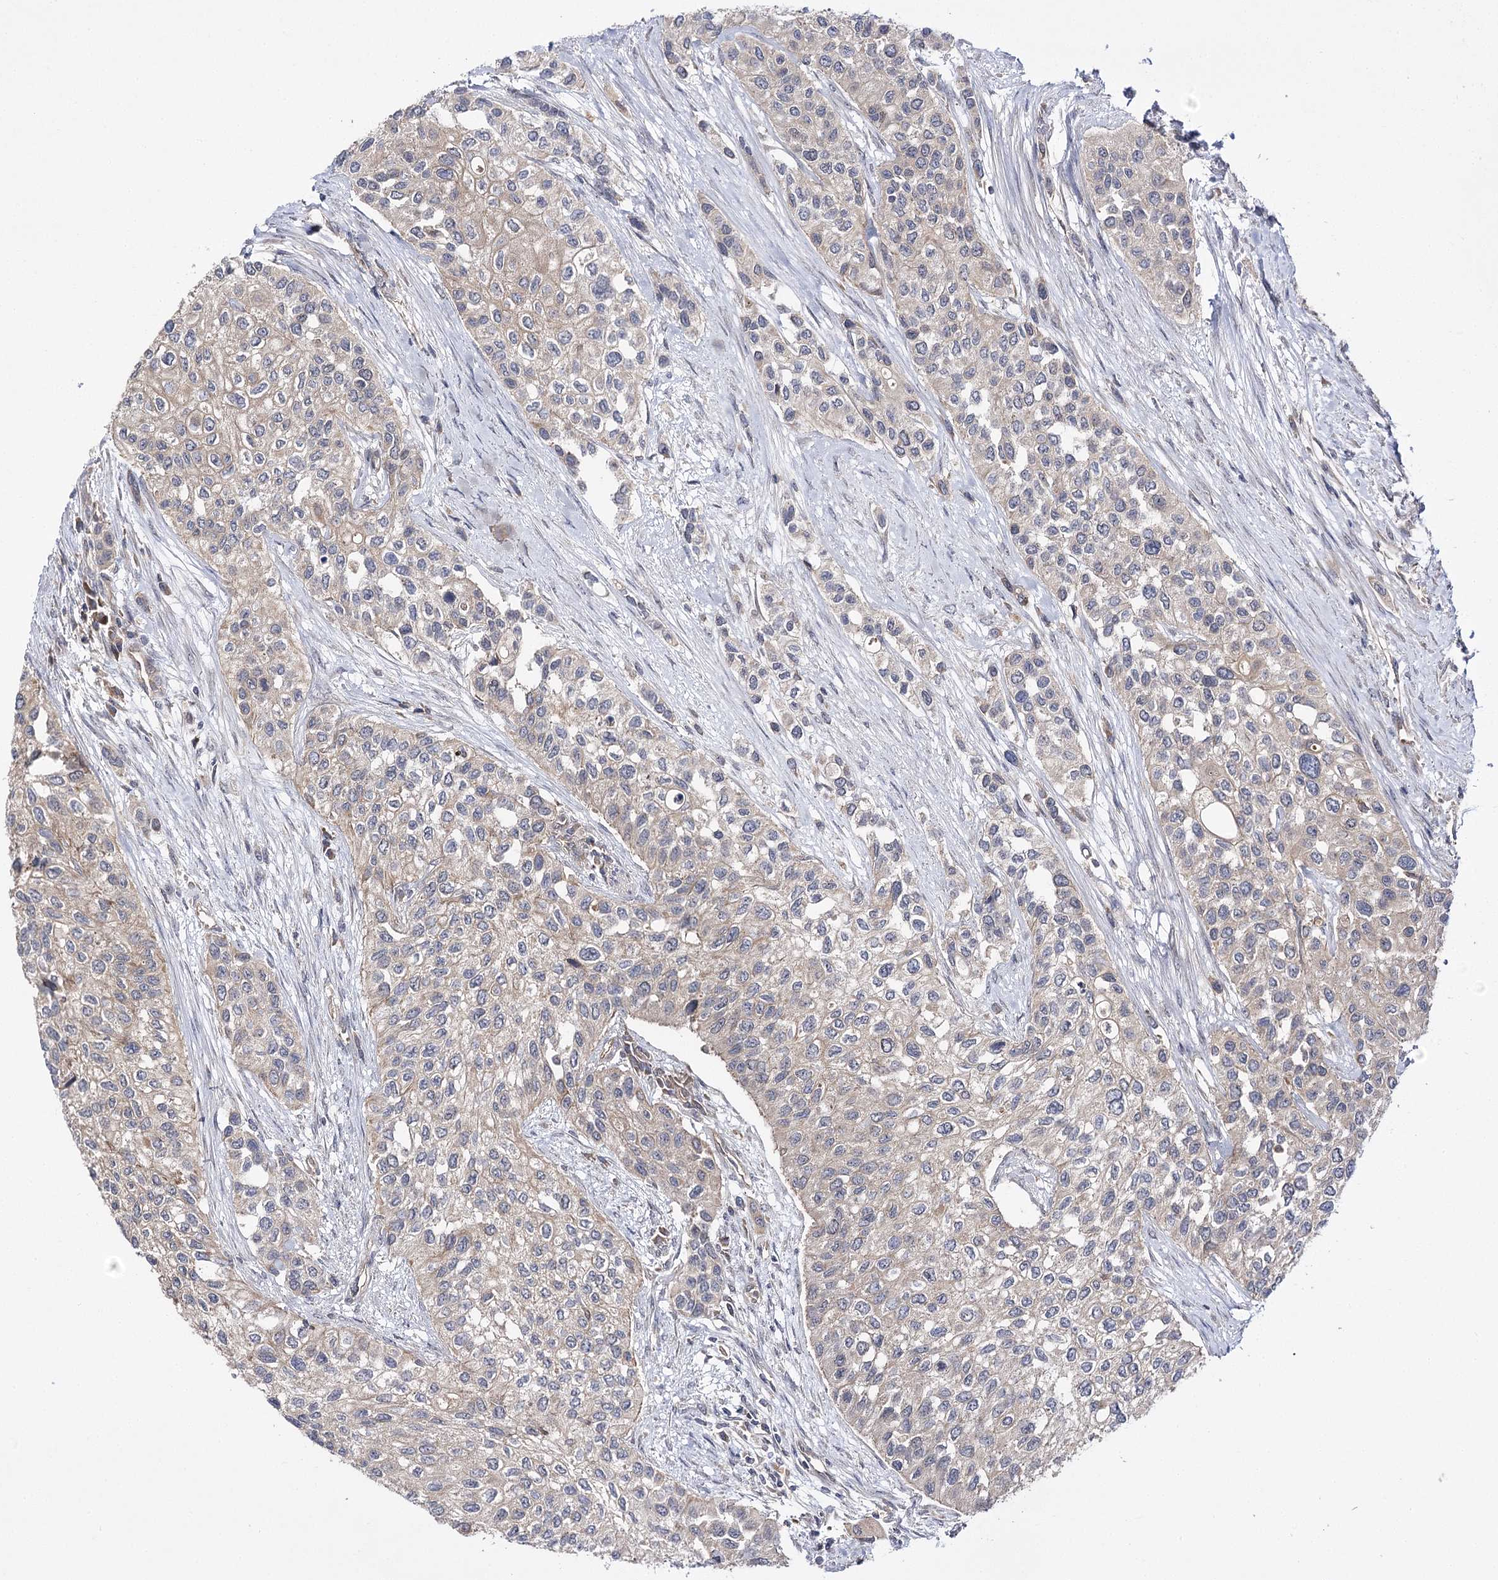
{"staining": {"intensity": "weak", "quantity": "25%-75%", "location": "cytoplasmic/membranous"}, "tissue": "urothelial cancer", "cell_type": "Tumor cells", "image_type": "cancer", "snomed": [{"axis": "morphology", "description": "Normal tissue, NOS"}, {"axis": "morphology", "description": "Urothelial carcinoma, High grade"}, {"axis": "topography", "description": "Vascular tissue"}, {"axis": "topography", "description": "Urinary bladder"}], "caption": "DAB (3,3'-diaminobenzidine) immunohistochemical staining of human urothelial carcinoma (high-grade) demonstrates weak cytoplasmic/membranous protein positivity in approximately 25%-75% of tumor cells.", "gene": "BCR", "patient": {"sex": "female", "age": 56}}